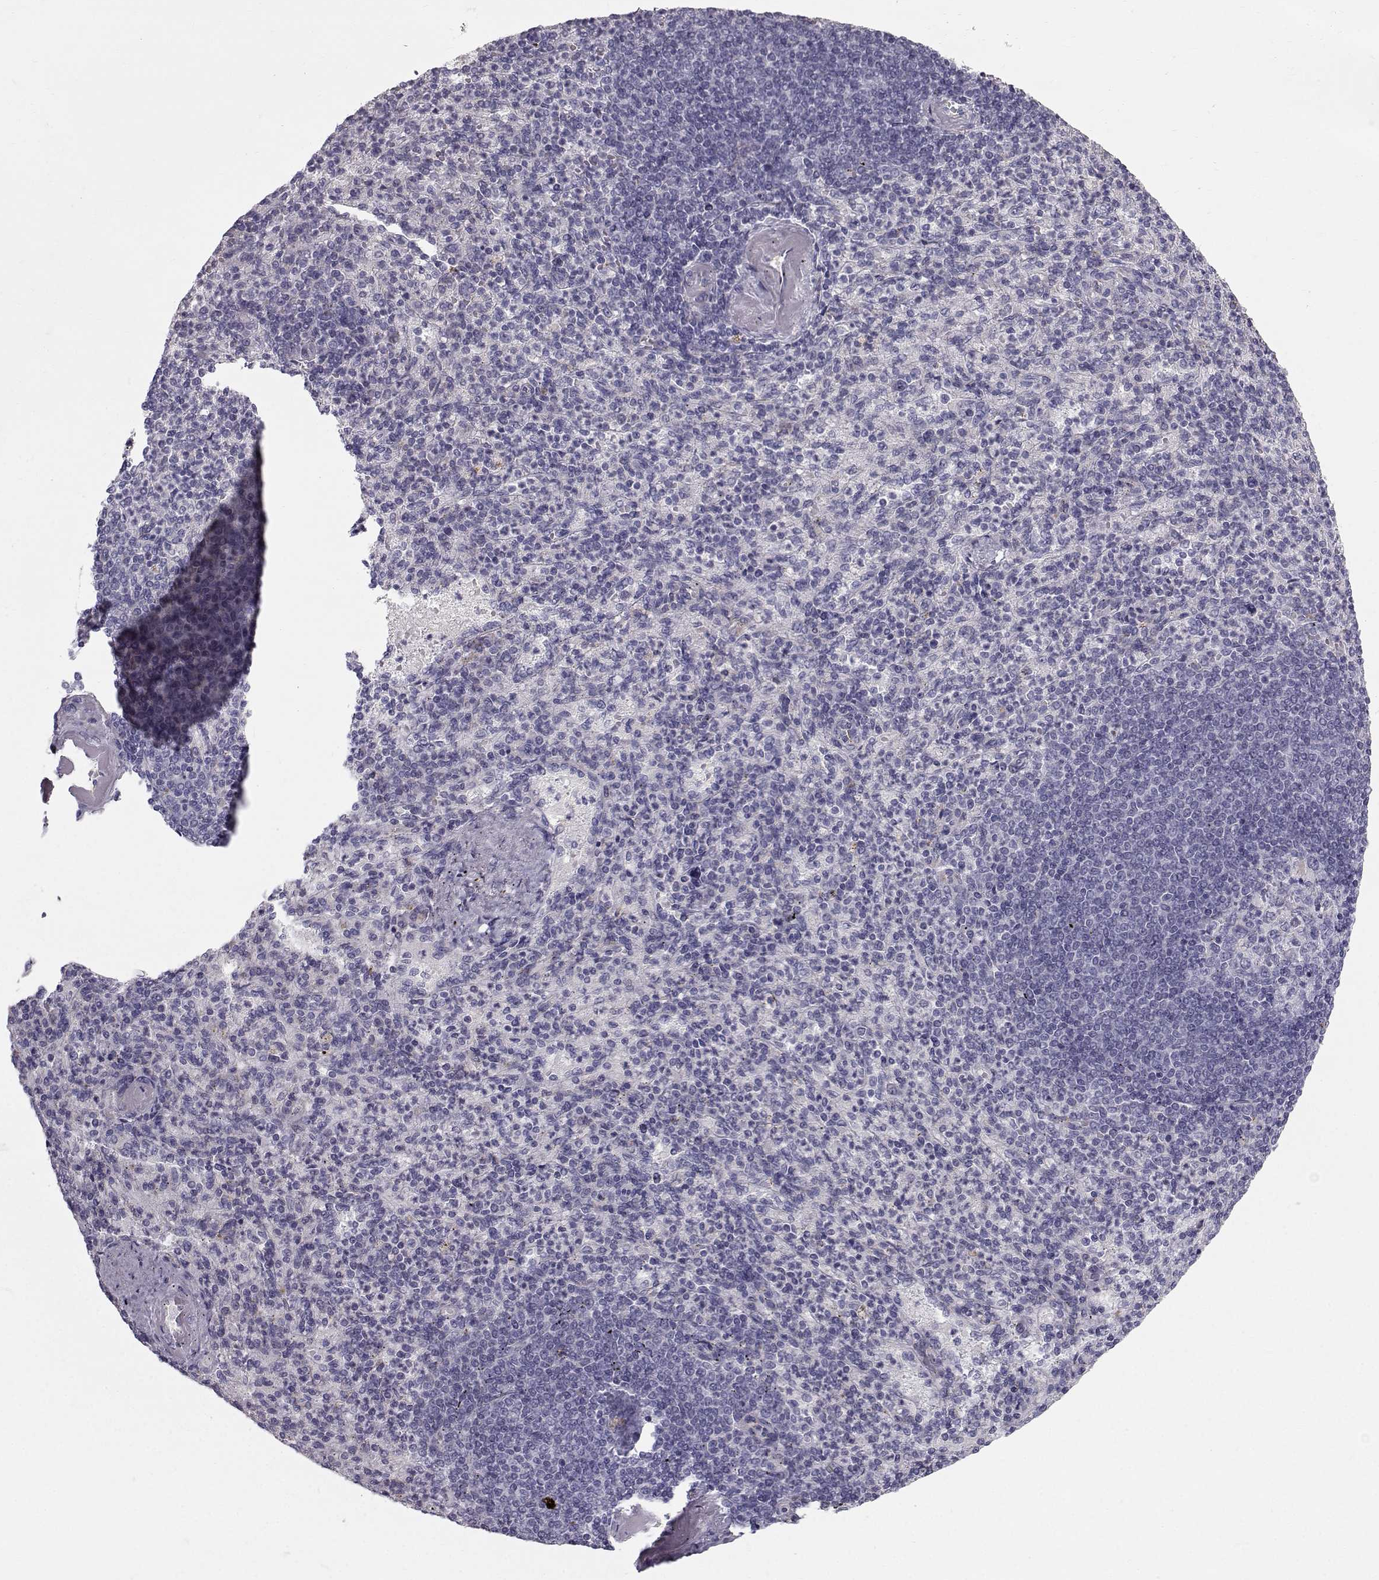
{"staining": {"intensity": "negative", "quantity": "none", "location": "none"}, "tissue": "spleen", "cell_type": "Cells in red pulp", "image_type": "normal", "snomed": [{"axis": "morphology", "description": "Normal tissue, NOS"}, {"axis": "topography", "description": "Spleen"}], "caption": "A histopathology image of human spleen is negative for staining in cells in red pulp. (Stains: DAB IHC with hematoxylin counter stain, Microscopy: brightfield microscopy at high magnification).", "gene": "CALCR", "patient": {"sex": "female", "age": 74}}